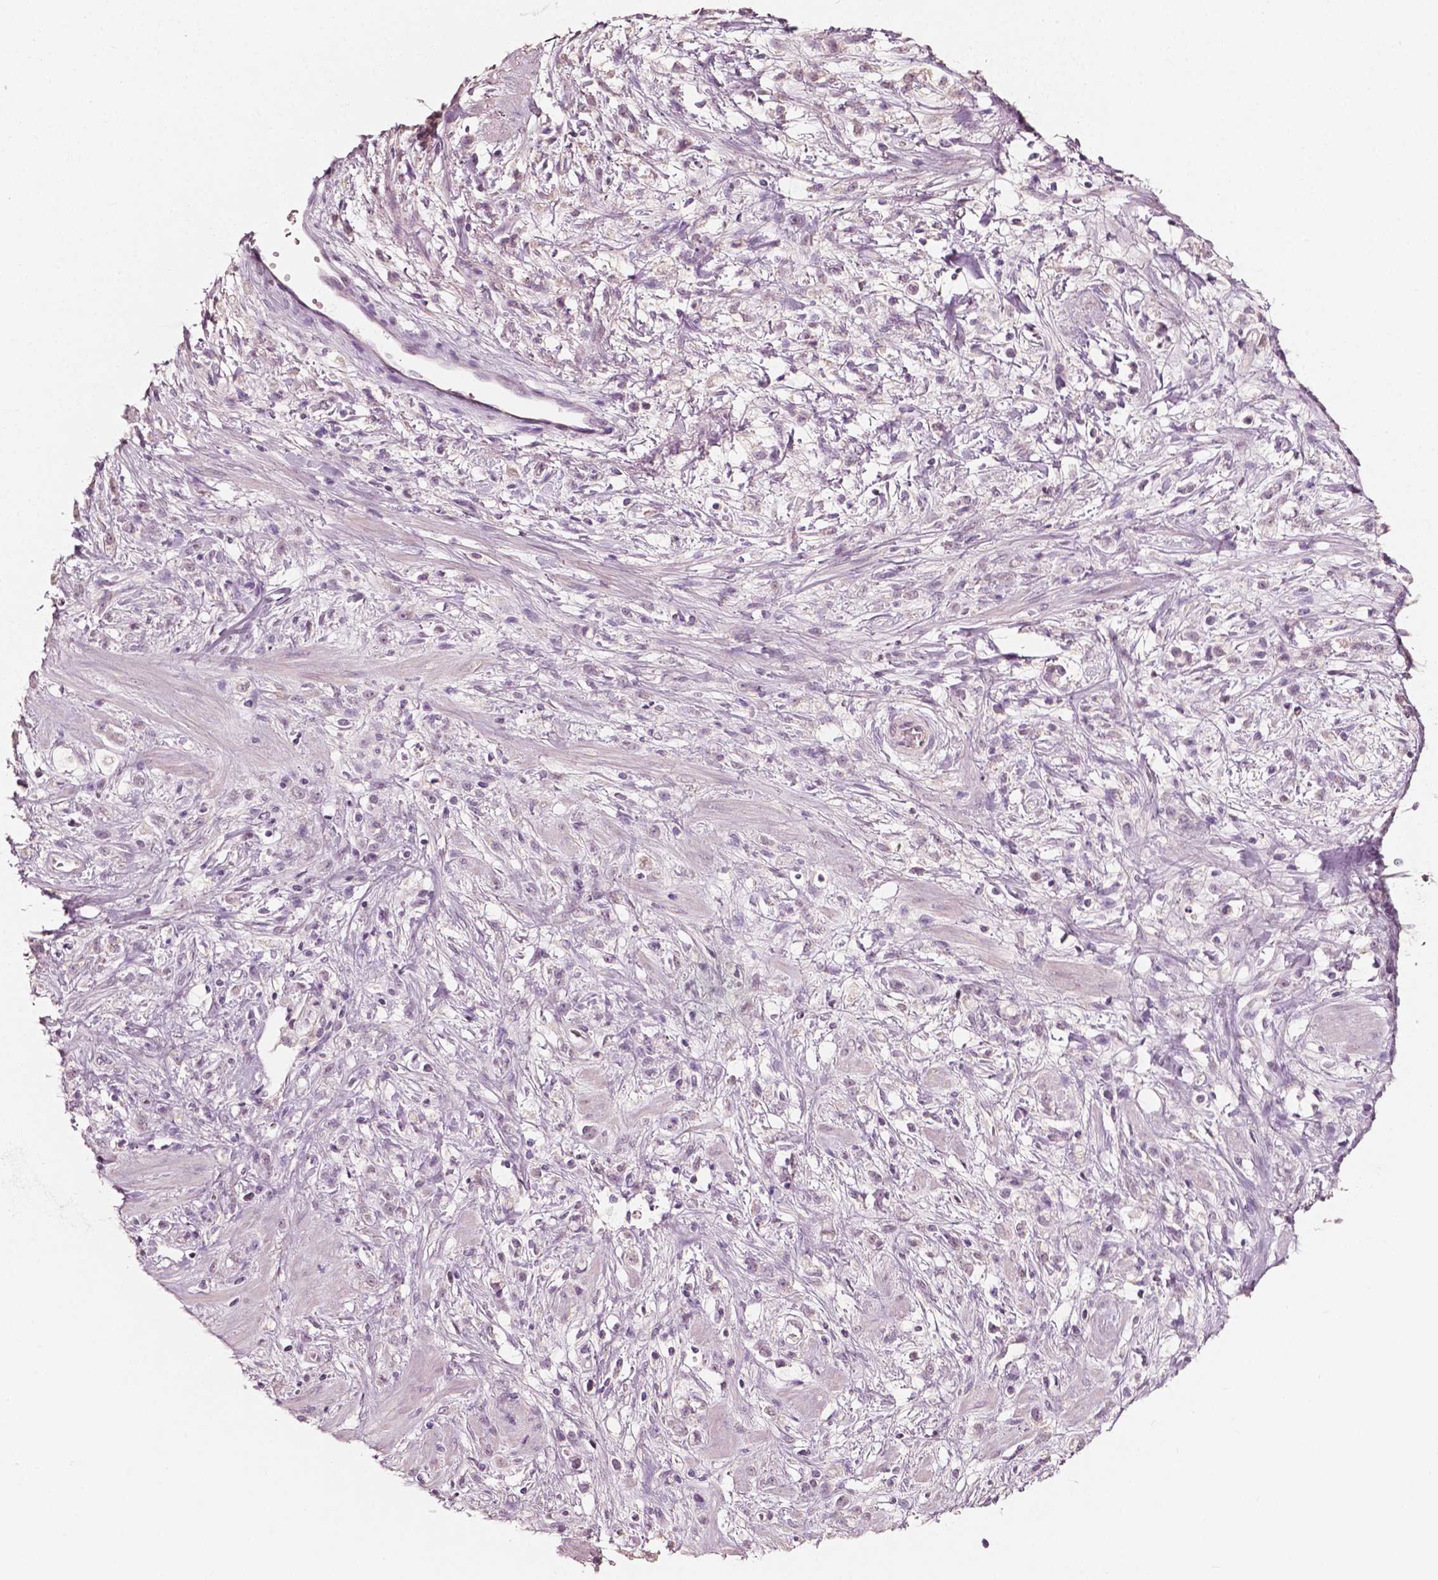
{"staining": {"intensity": "negative", "quantity": "none", "location": "none"}, "tissue": "stomach cancer", "cell_type": "Tumor cells", "image_type": "cancer", "snomed": [{"axis": "morphology", "description": "Adenocarcinoma, NOS"}, {"axis": "topography", "description": "Stomach"}], "caption": "There is no significant expression in tumor cells of stomach cancer (adenocarcinoma).", "gene": "PLA2R1", "patient": {"sex": "female", "age": 60}}